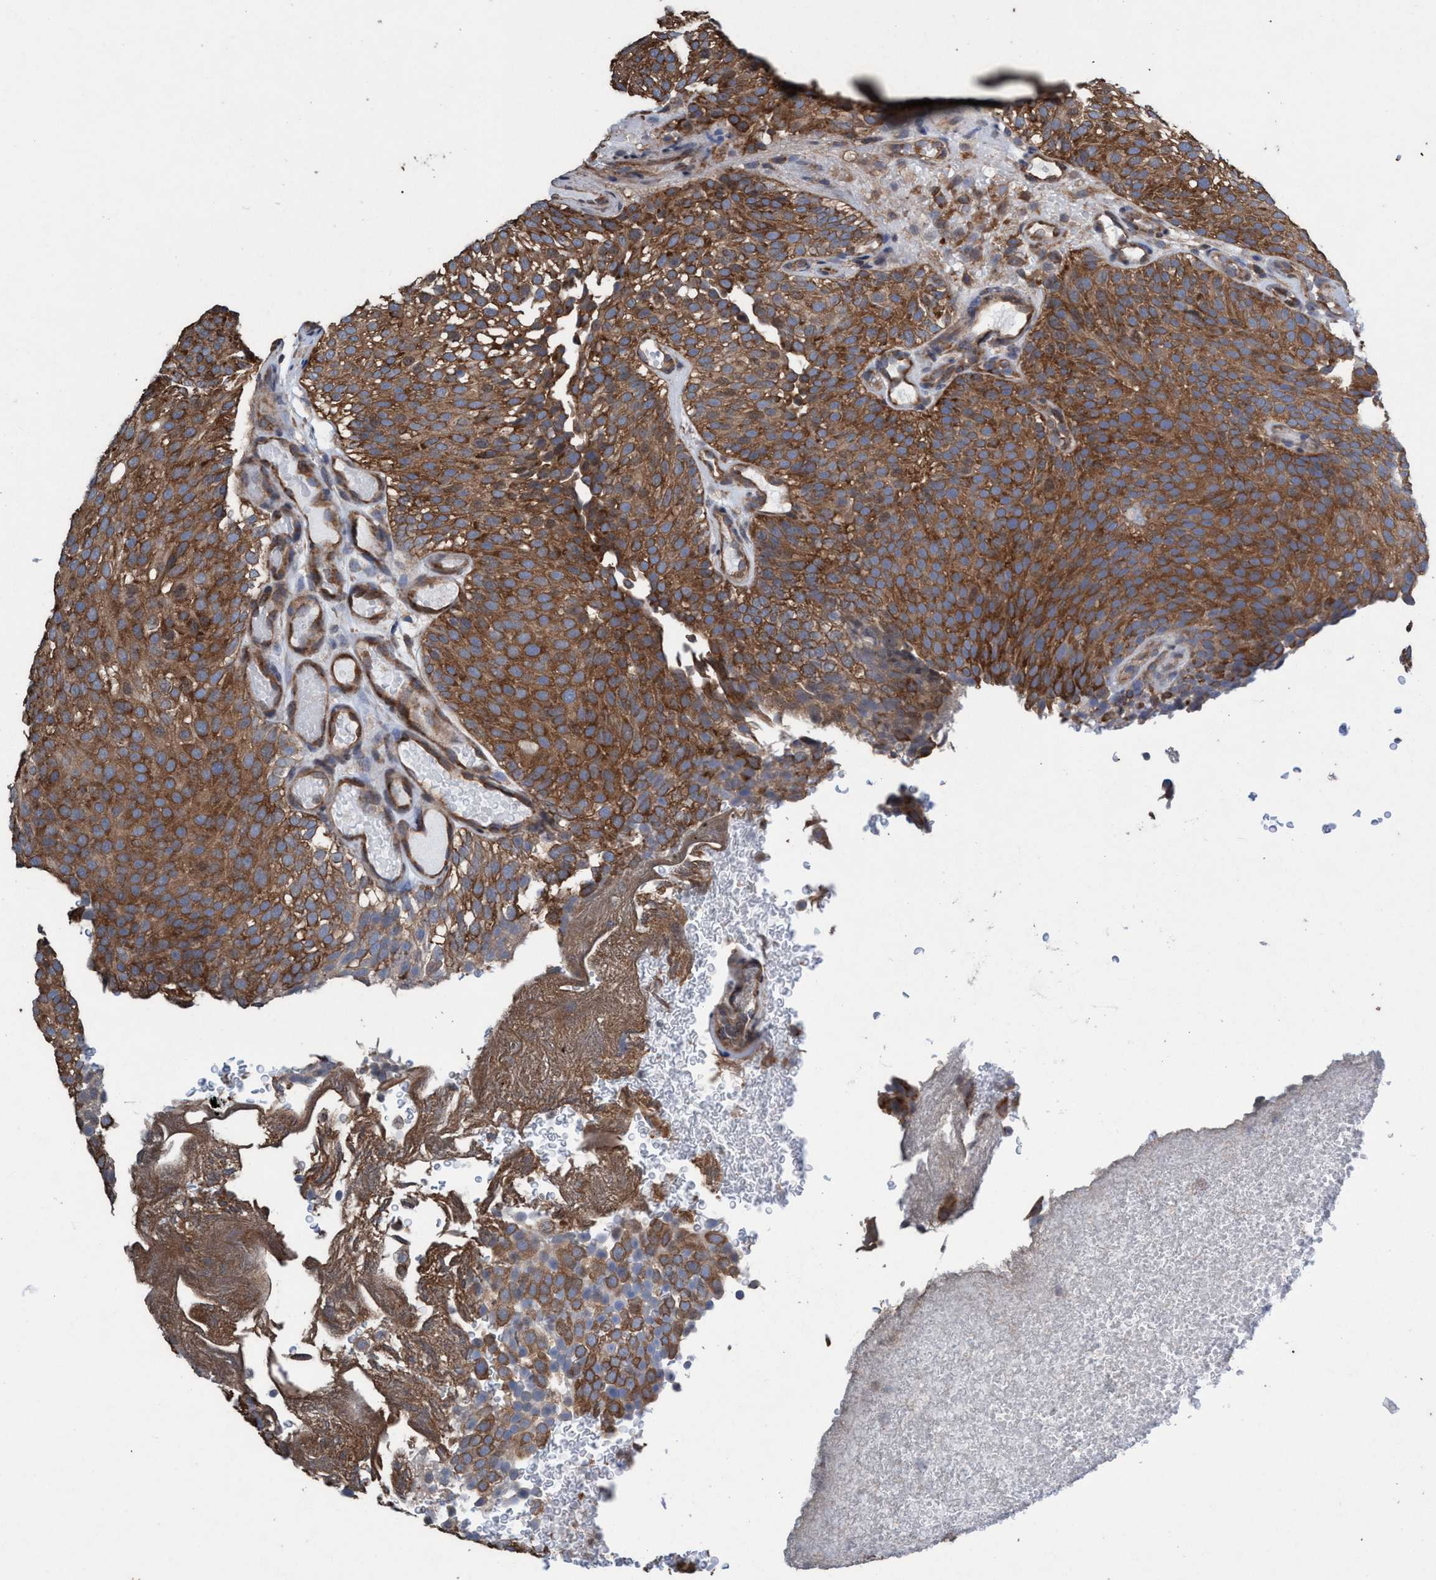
{"staining": {"intensity": "moderate", "quantity": ">75%", "location": "cytoplasmic/membranous"}, "tissue": "urothelial cancer", "cell_type": "Tumor cells", "image_type": "cancer", "snomed": [{"axis": "morphology", "description": "Urothelial carcinoma, Low grade"}, {"axis": "topography", "description": "Urinary bladder"}], "caption": "This is an image of immunohistochemistry staining of urothelial cancer, which shows moderate positivity in the cytoplasmic/membranous of tumor cells.", "gene": "METAP2", "patient": {"sex": "male", "age": 78}}